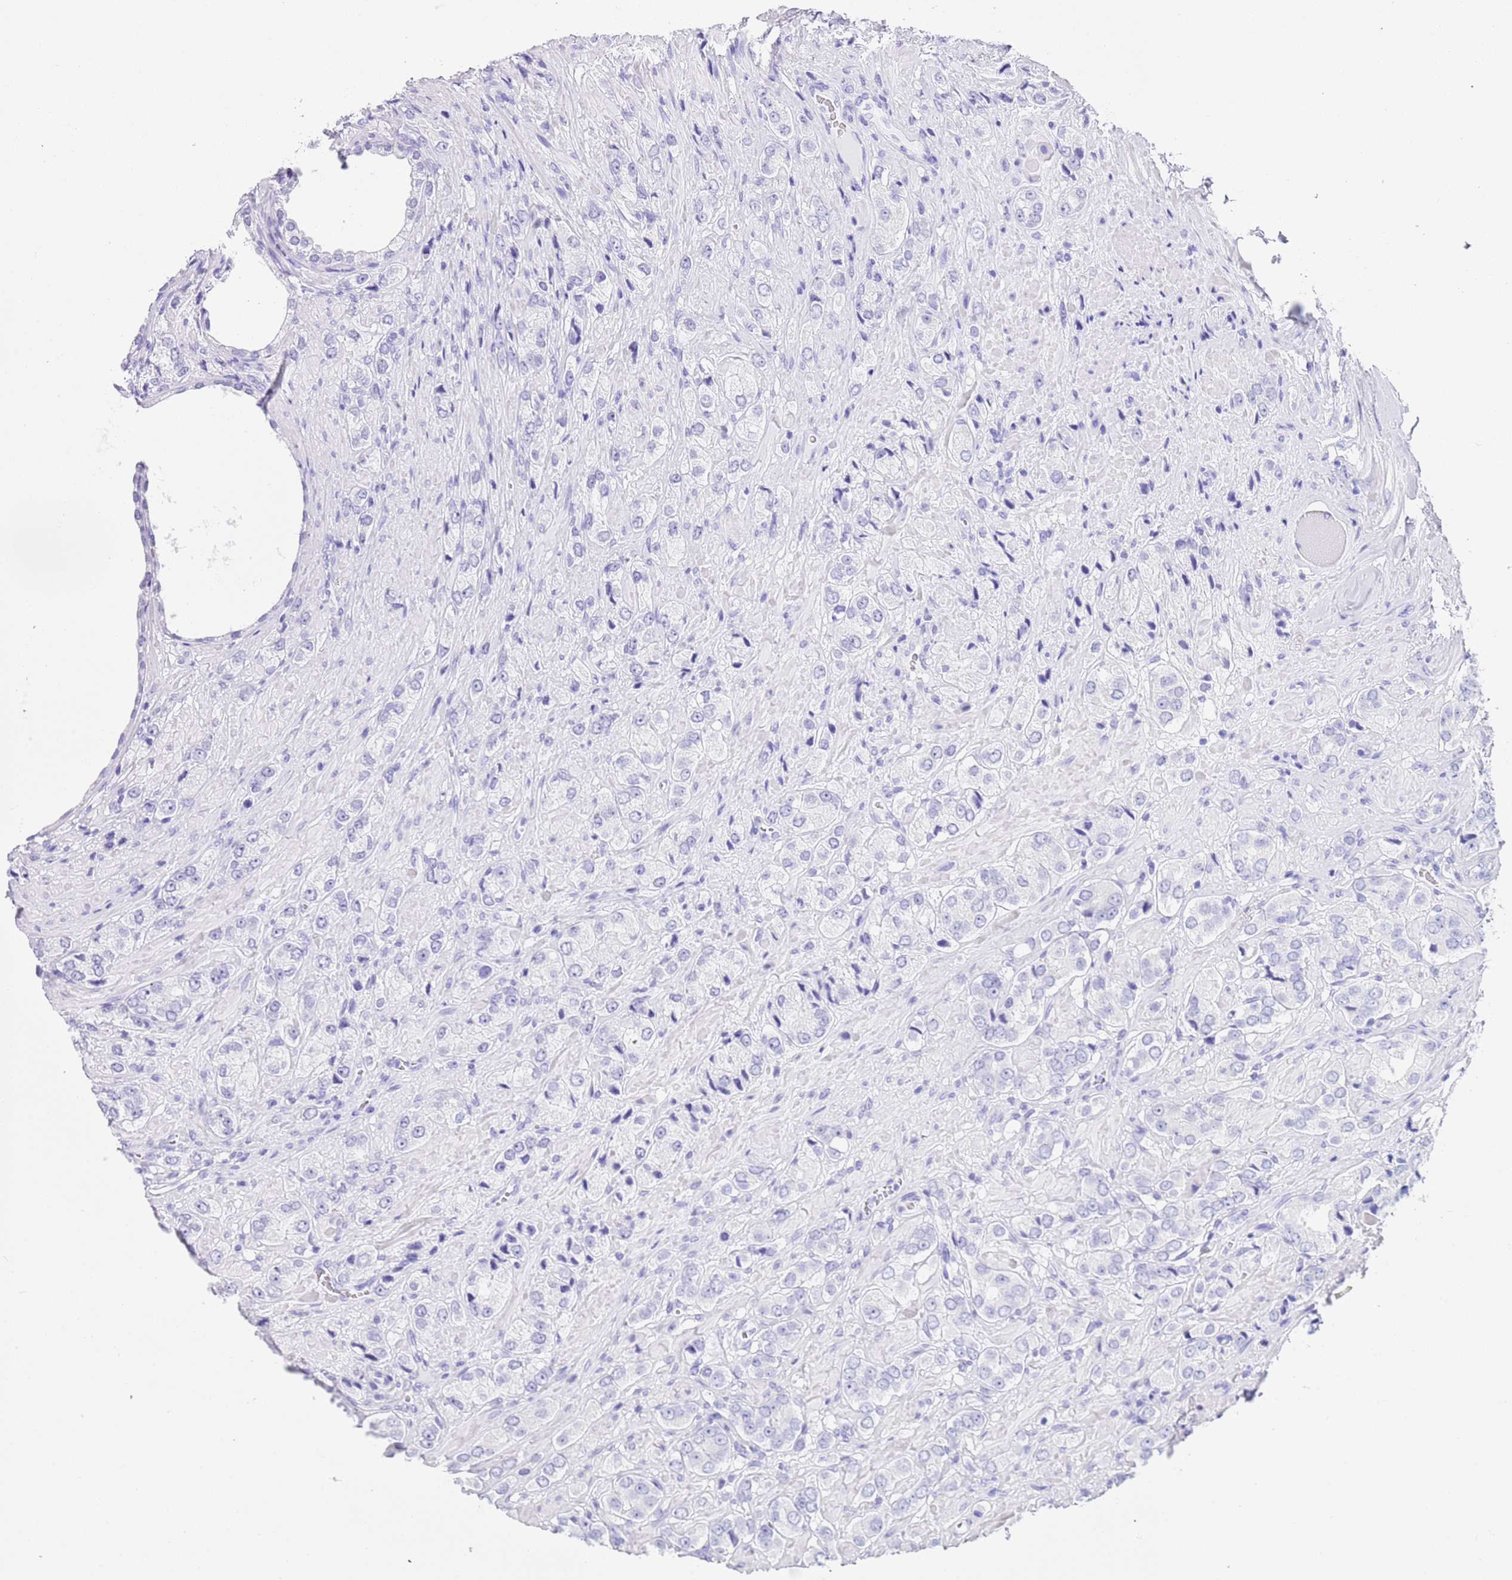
{"staining": {"intensity": "negative", "quantity": "none", "location": "none"}, "tissue": "prostate cancer", "cell_type": "Tumor cells", "image_type": "cancer", "snomed": [{"axis": "morphology", "description": "Adenocarcinoma, High grade"}, {"axis": "topography", "description": "Prostate and seminal vesicle, NOS"}], "caption": "The image exhibits no staining of tumor cells in prostate cancer (high-grade adenocarcinoma).", "gene": "TMEM185B", "patient": {"sex": "male", "age": 64}}